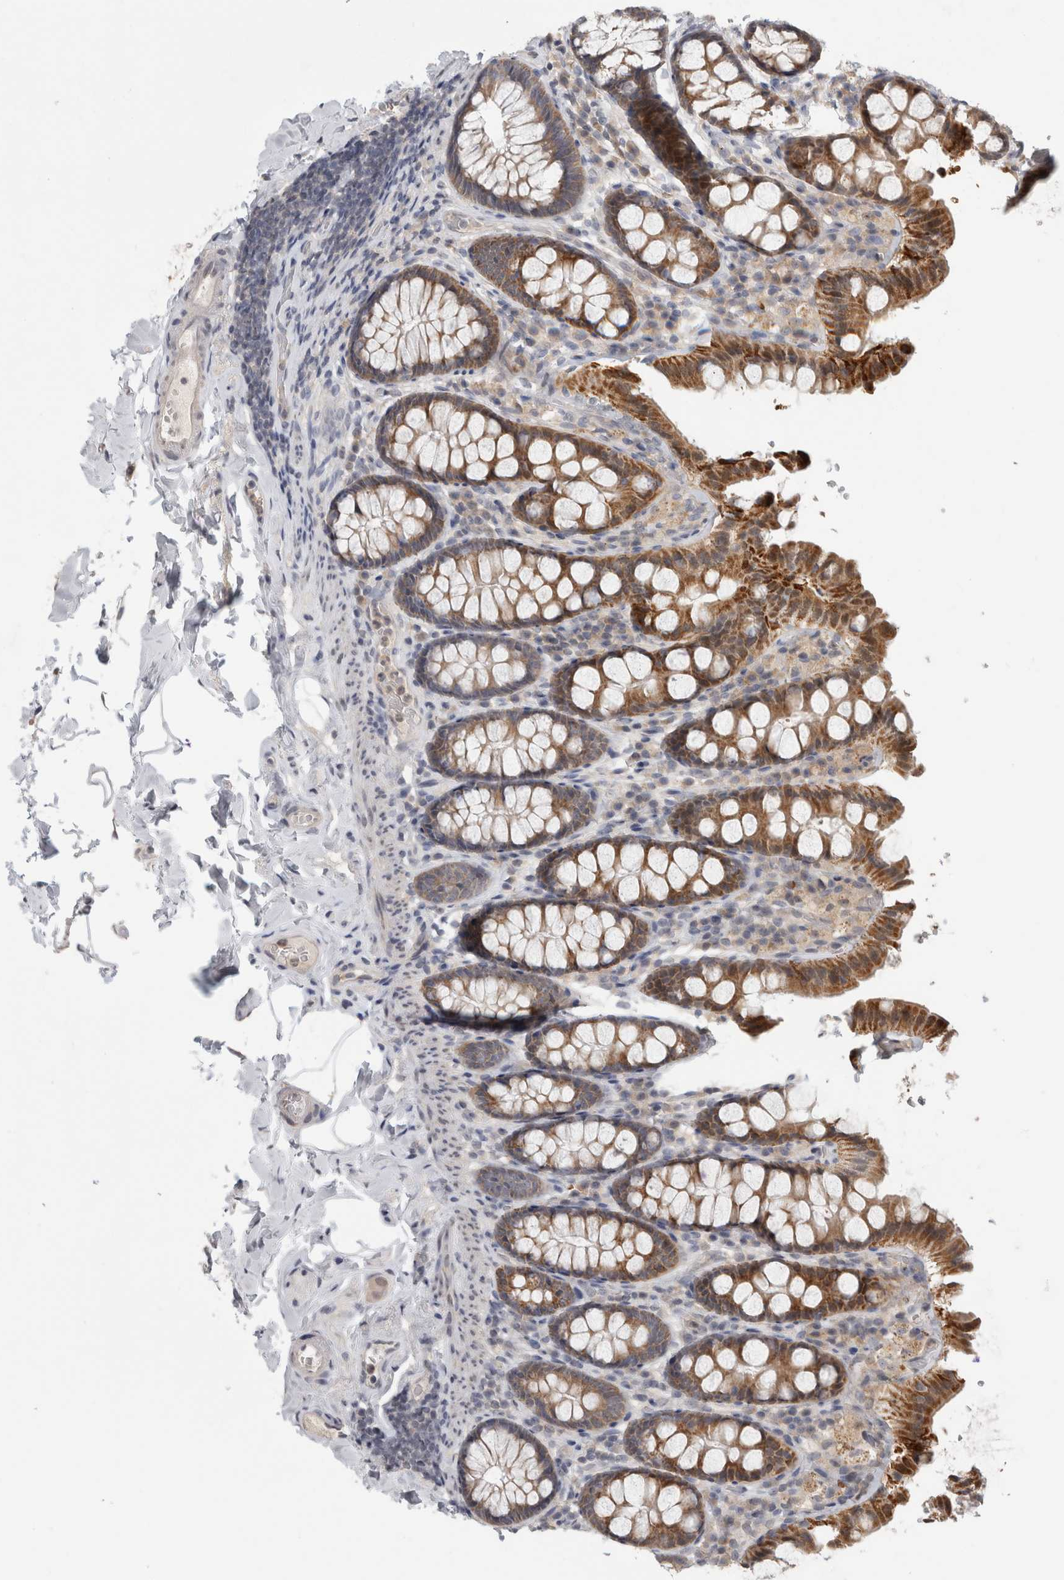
{"staining": {"intensity": "negative", "quantity": "none", "location": "none"}, "tissue": "colon", "cell_type": "Endothelial cells", "image_type": "normal", "snomed": [{"axis": "morphology", "description": "Normal tissue, NOS"}, {"axis": "topography", "description": "Colon"}, {"axis": "topography", "description": "Peripheral nerve tissue"}], "caption": "This micrograph is of normal colon stained with immunohistochemistry (IHC) to label a protein in brown with the nuclei are counter-stained blue. There is no positivity in endothelial cells.", "gene": "PIGP", "patient": {"sex": "female", "age": 61}}